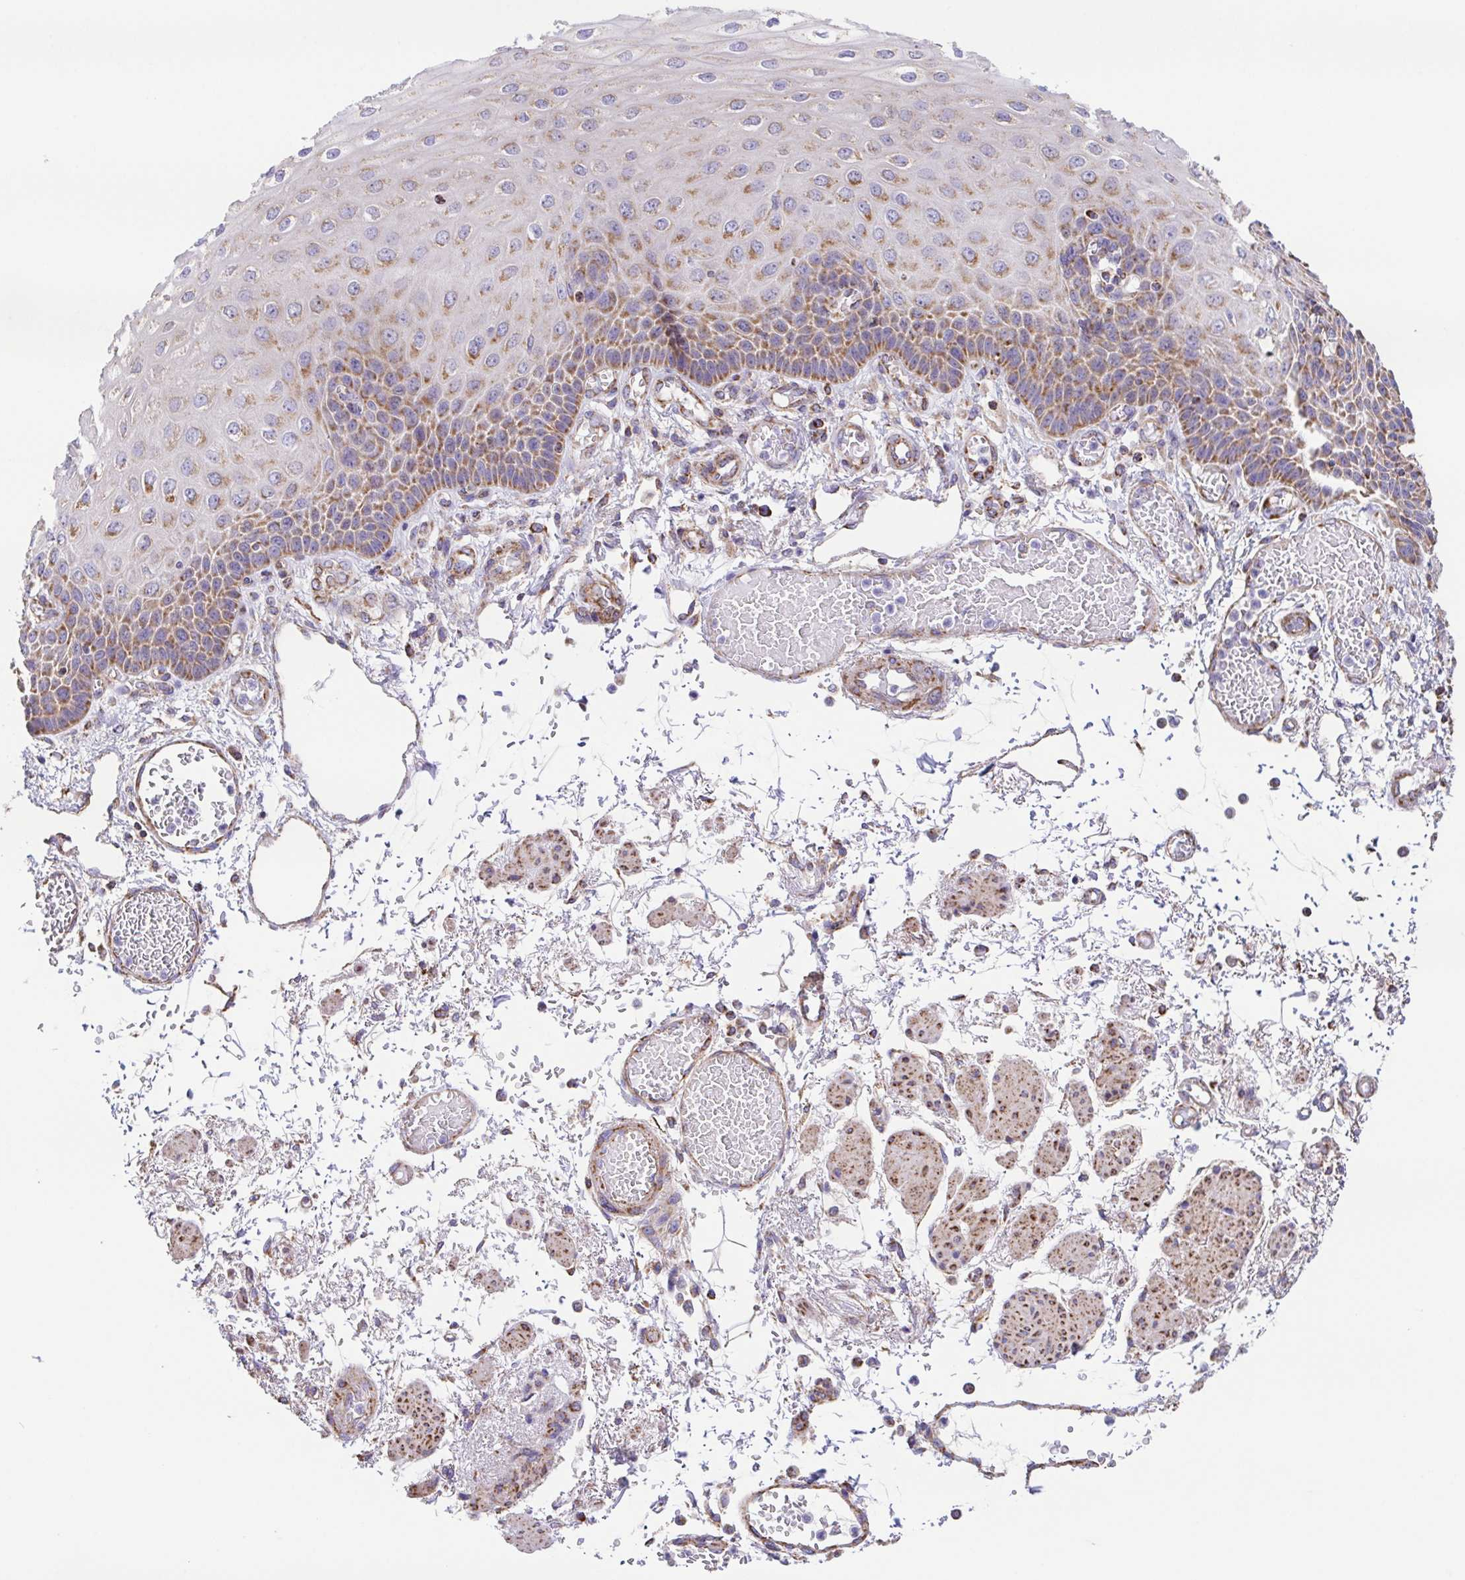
{"staining": {"intensity": "moderate", "quantity": "25%-75%", "location": "cytoplasmic/membranous"}, "tissue": "esophagus", "cell_type": "Squamous epithelial cells", "image_type": "normal", "snomed": [{"axis": "morphology", "description": "Normal tissue, NOS"}, {"axis": "morphology", "description": "Adenocarcinoma, NOS"}, {"axis": "topography", "description": "Esophagus"}], "caption": "IHC (DAB) staining of unremarkable human esophagus reveals moderate cytoplasmic/membranous protein staining in about 25%-75% of squamous epithelial cells.", "gene": "GINM1", "patient": {"sex": "male", "age": 81}}